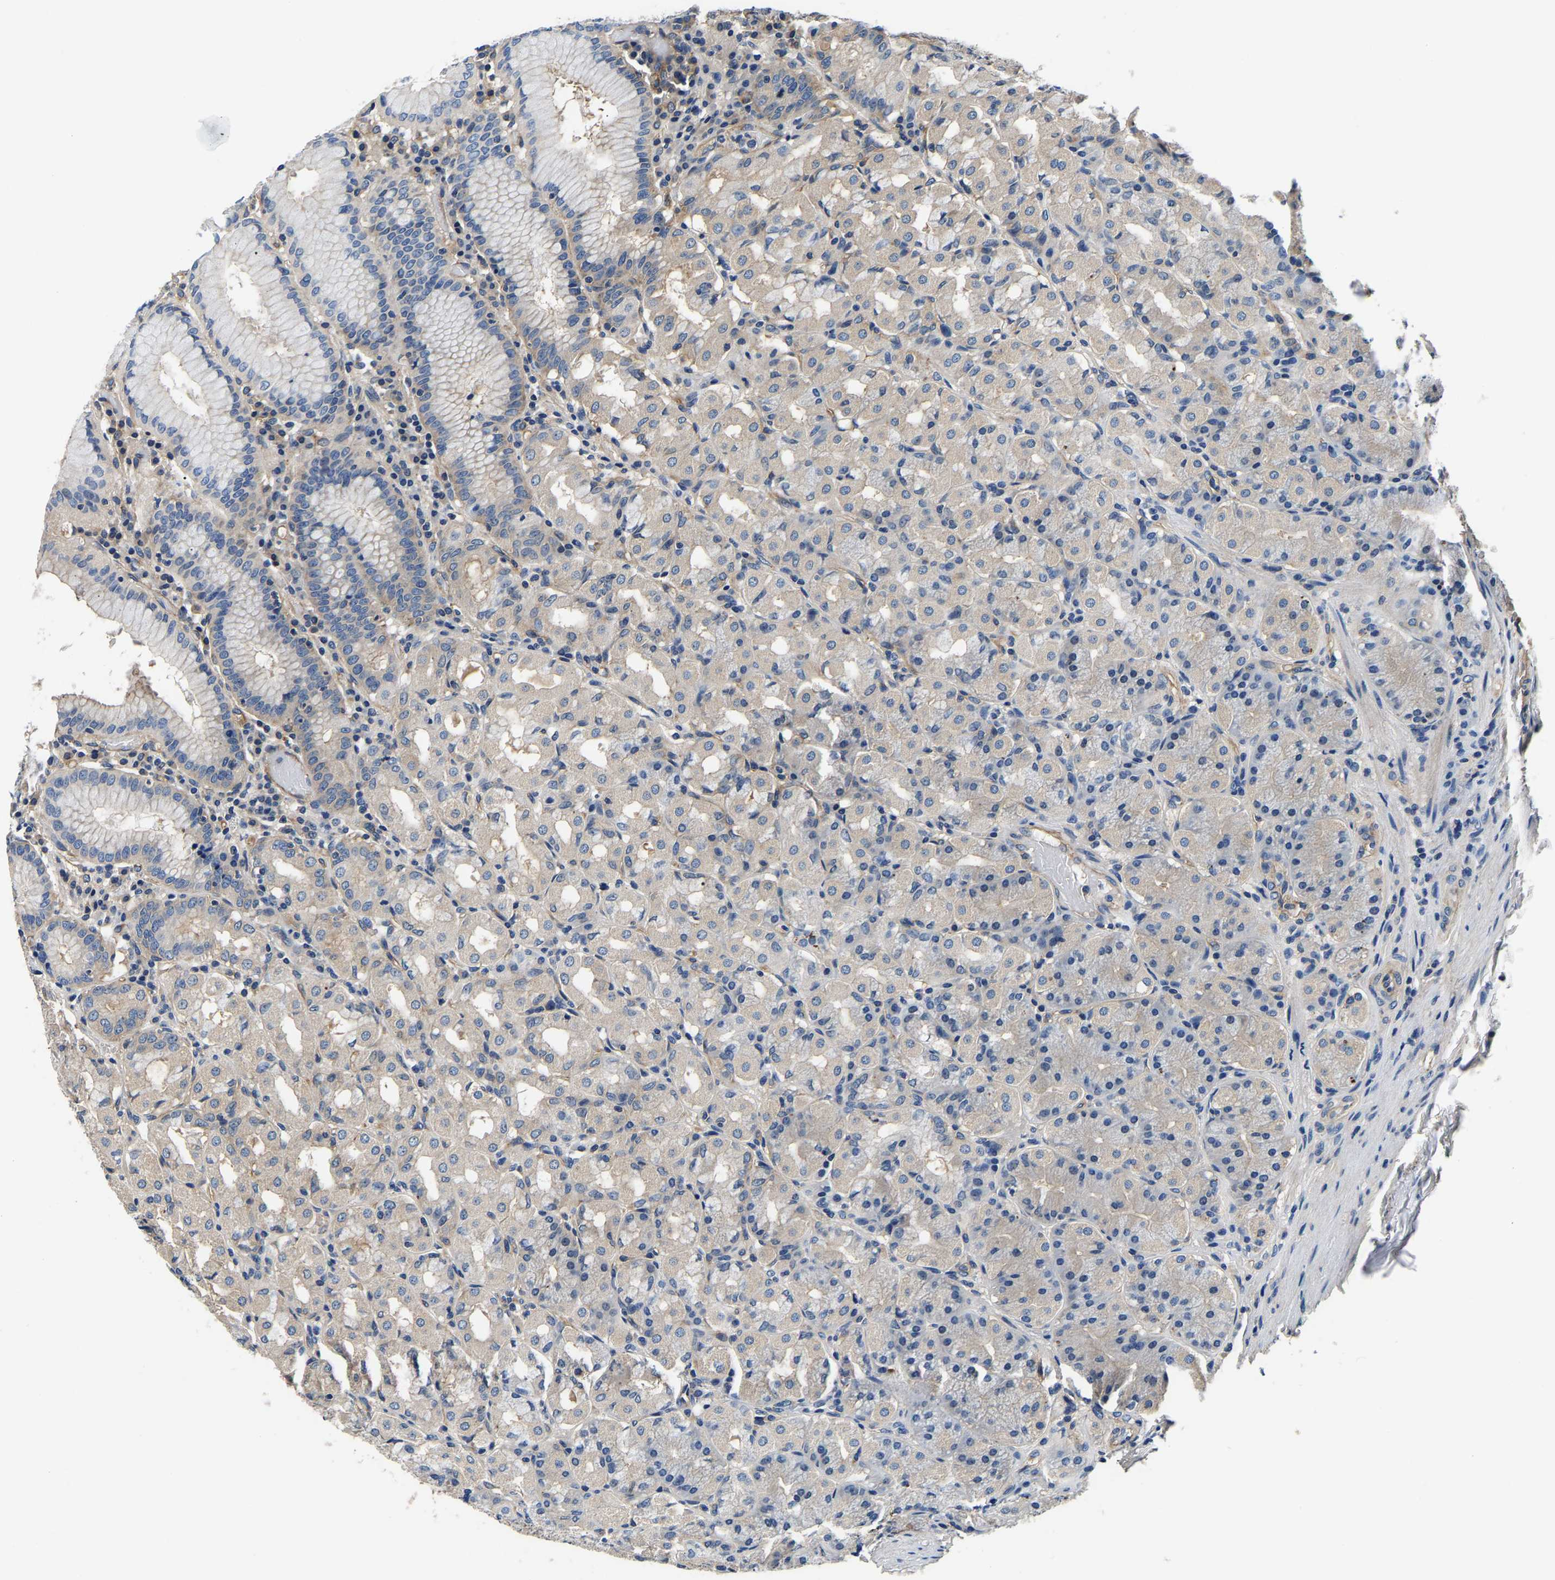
{"staining": {"intensity": "weak", "quantity": "25%-75%", "location": "cytoplasmic/membranous"}, "tissue": "stomach", "cell_type": "Glandular cells", "image_type": "normal", "snomed": [{"axis": "morphology", "description": "Normal tissue, NOS"}, {"axis": "topography", "description": "Stomach"}, {"axis": "topography", "description": "Stomach, lower"}], "caption": "Immunohistochemistry (IHC) photomicrograph of benign human stomach stained for a protein (brown), which reveals low levels of weak cytoplasmic/membranous expression in about 25%-75% of glandular cells.", "gene": "SH3GLB1", "patient": {"sex": "female", "age": 56}}